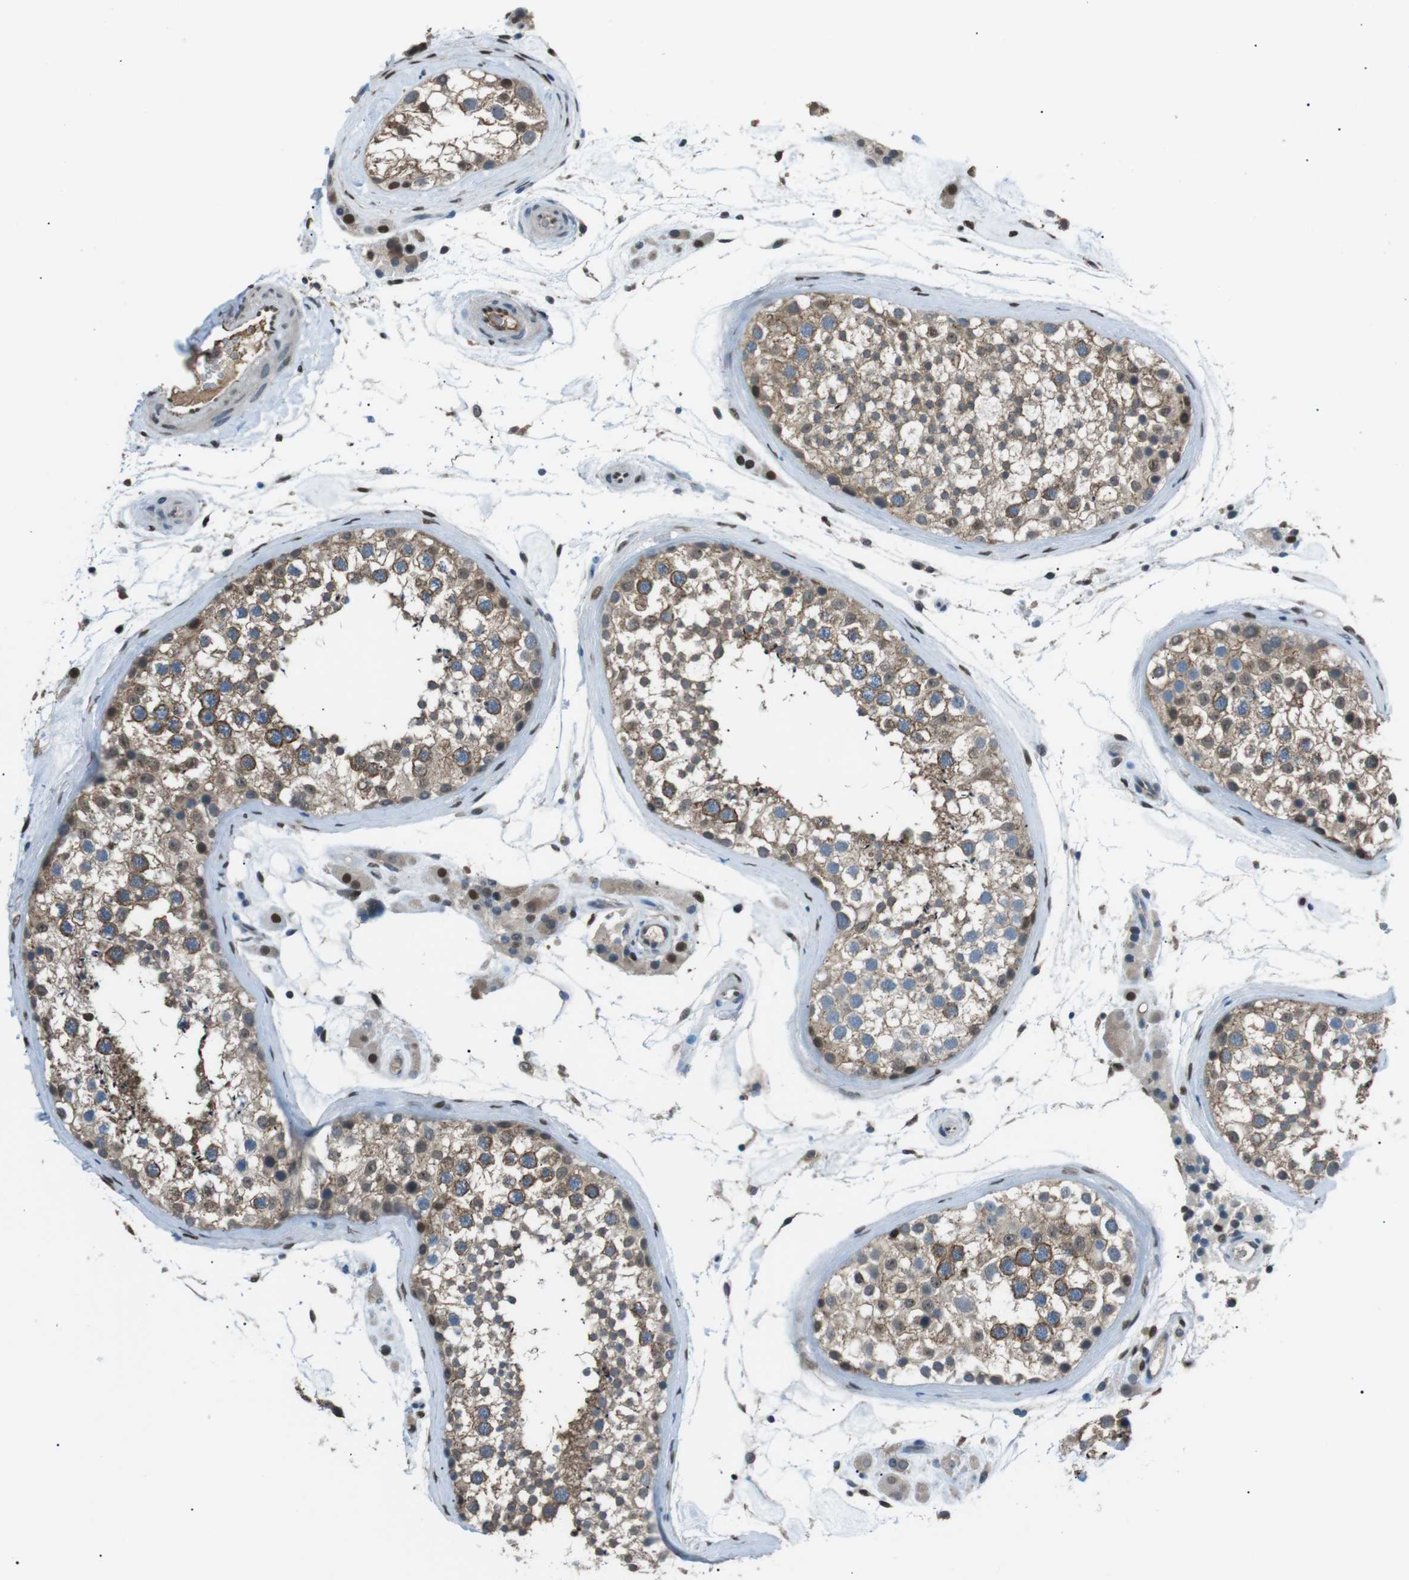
{"staining": {"intensity": "moderate", "quantity": "25%-75%", "location": "cytoplasmic/membranous"}, "tissue": "testis", "cell_type": "Cells in seminiferous ducts", "image_type": "normal", "snomed": [{"axis": "morphology", "description": "Normal tissue, NOS"}, {"axis": "topography", "description": "Testis"}], "caption": "Immunohistochemistry (IHC) micrograph of benign testis: testis stained using immunohistochemistry reveals medium levels of moderate protein expression localized specifically in the cytoplasmic/membranous of cells in seminiferous ducts, appearing as a cytoplasmic/membranous brown color.", "gene": "SRPK2", "patient": {"sex": "male", "age": 46}}